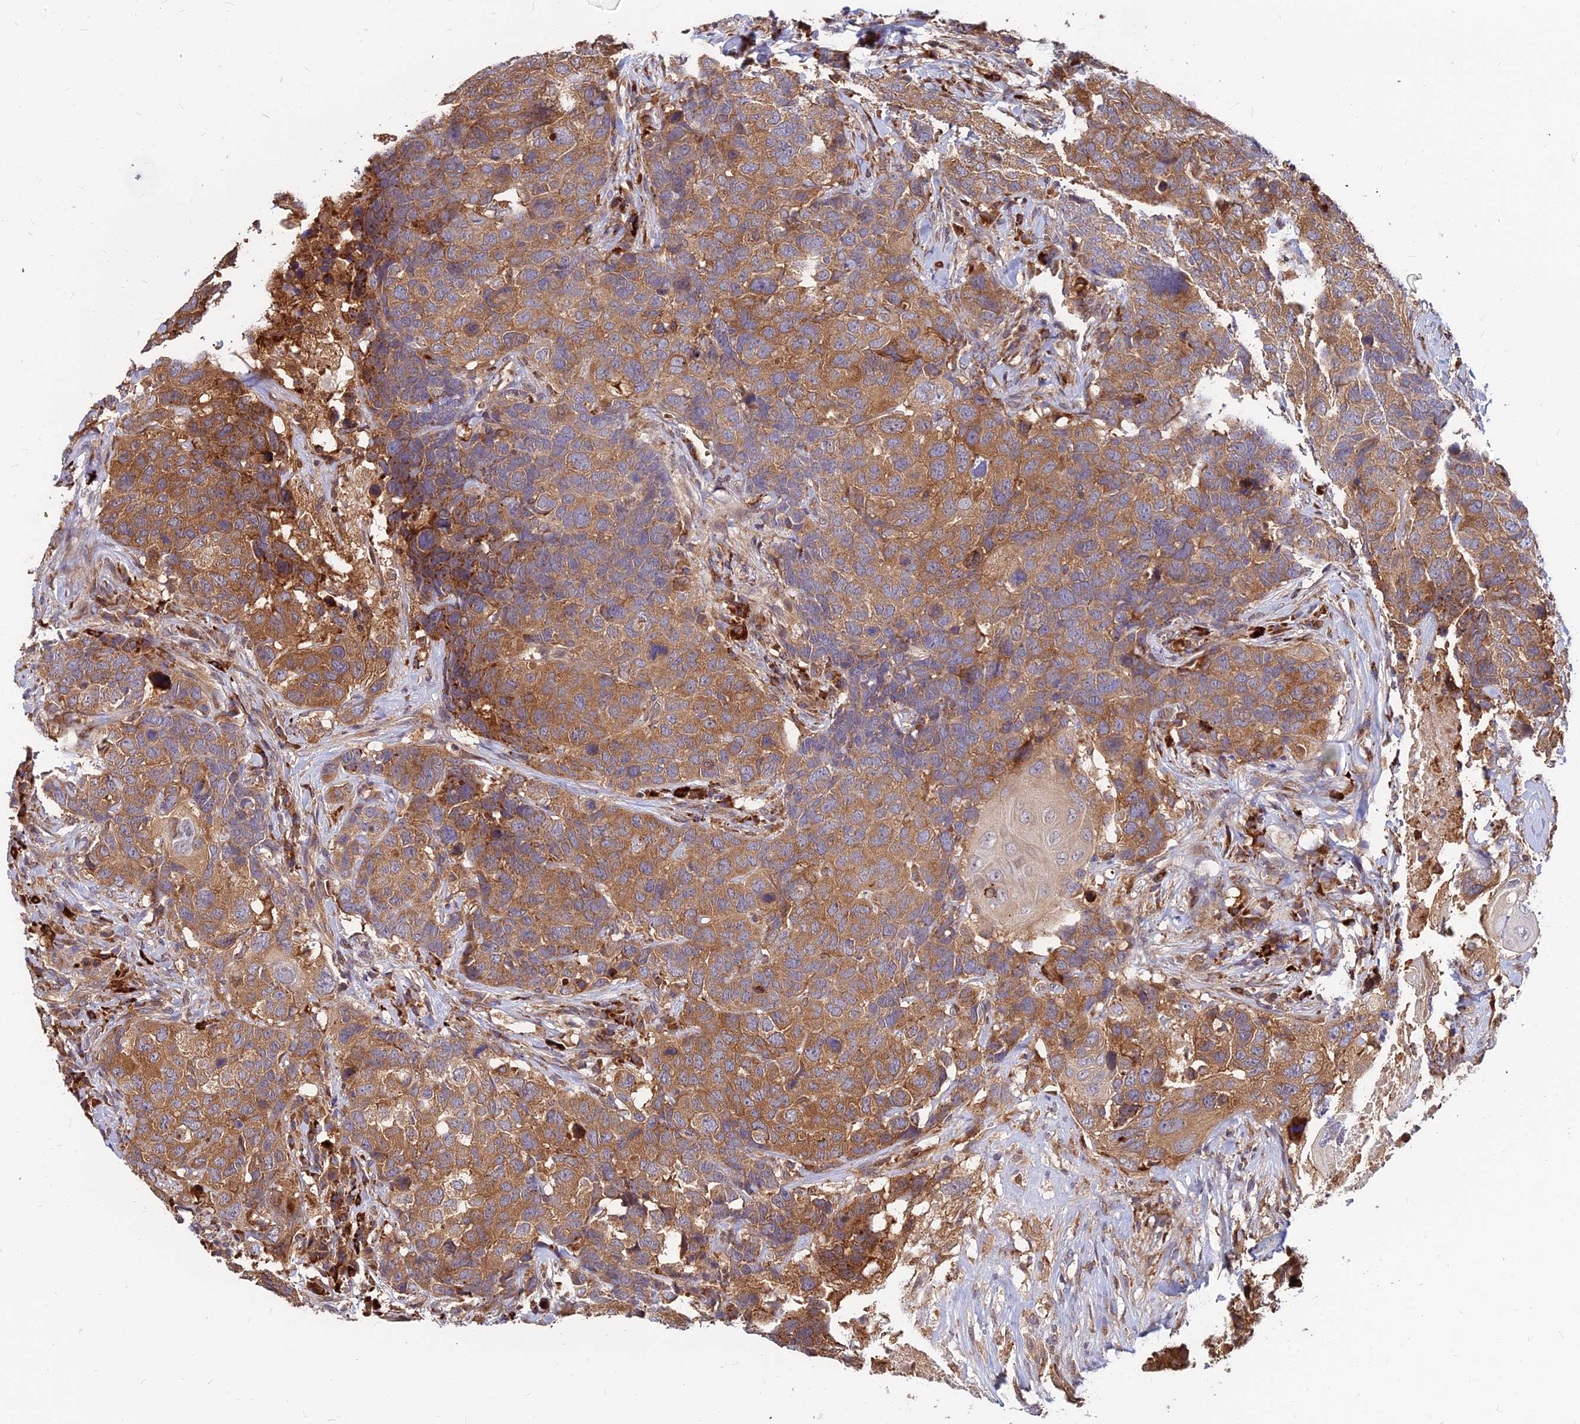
{"staining": {"intensity": "moderate", "quantity": ">75%", "location": "cytoplasmic/membranous"}, "tissue": "head and neck cancer", "cell_type": "Tumor cells", "image_type": "cancer", "snomed": [{"axis": "morphology", "description": "Squamous cell carcinoma, NOS"}, {"axis": "topography", "description": "Head-Neck"}], "caption": "Immunohistochemical staining of squamous cell carcinoma (head and neck) exhibits medium levels of moderate cytoplasmic/membranous protein expression in approximately >75% of tumor cells. The protein of interest is shown in brown color, while the nuclei are stained blue.", "gene": "CCT6B", "patient": {"sex": "male", "age": 66}}